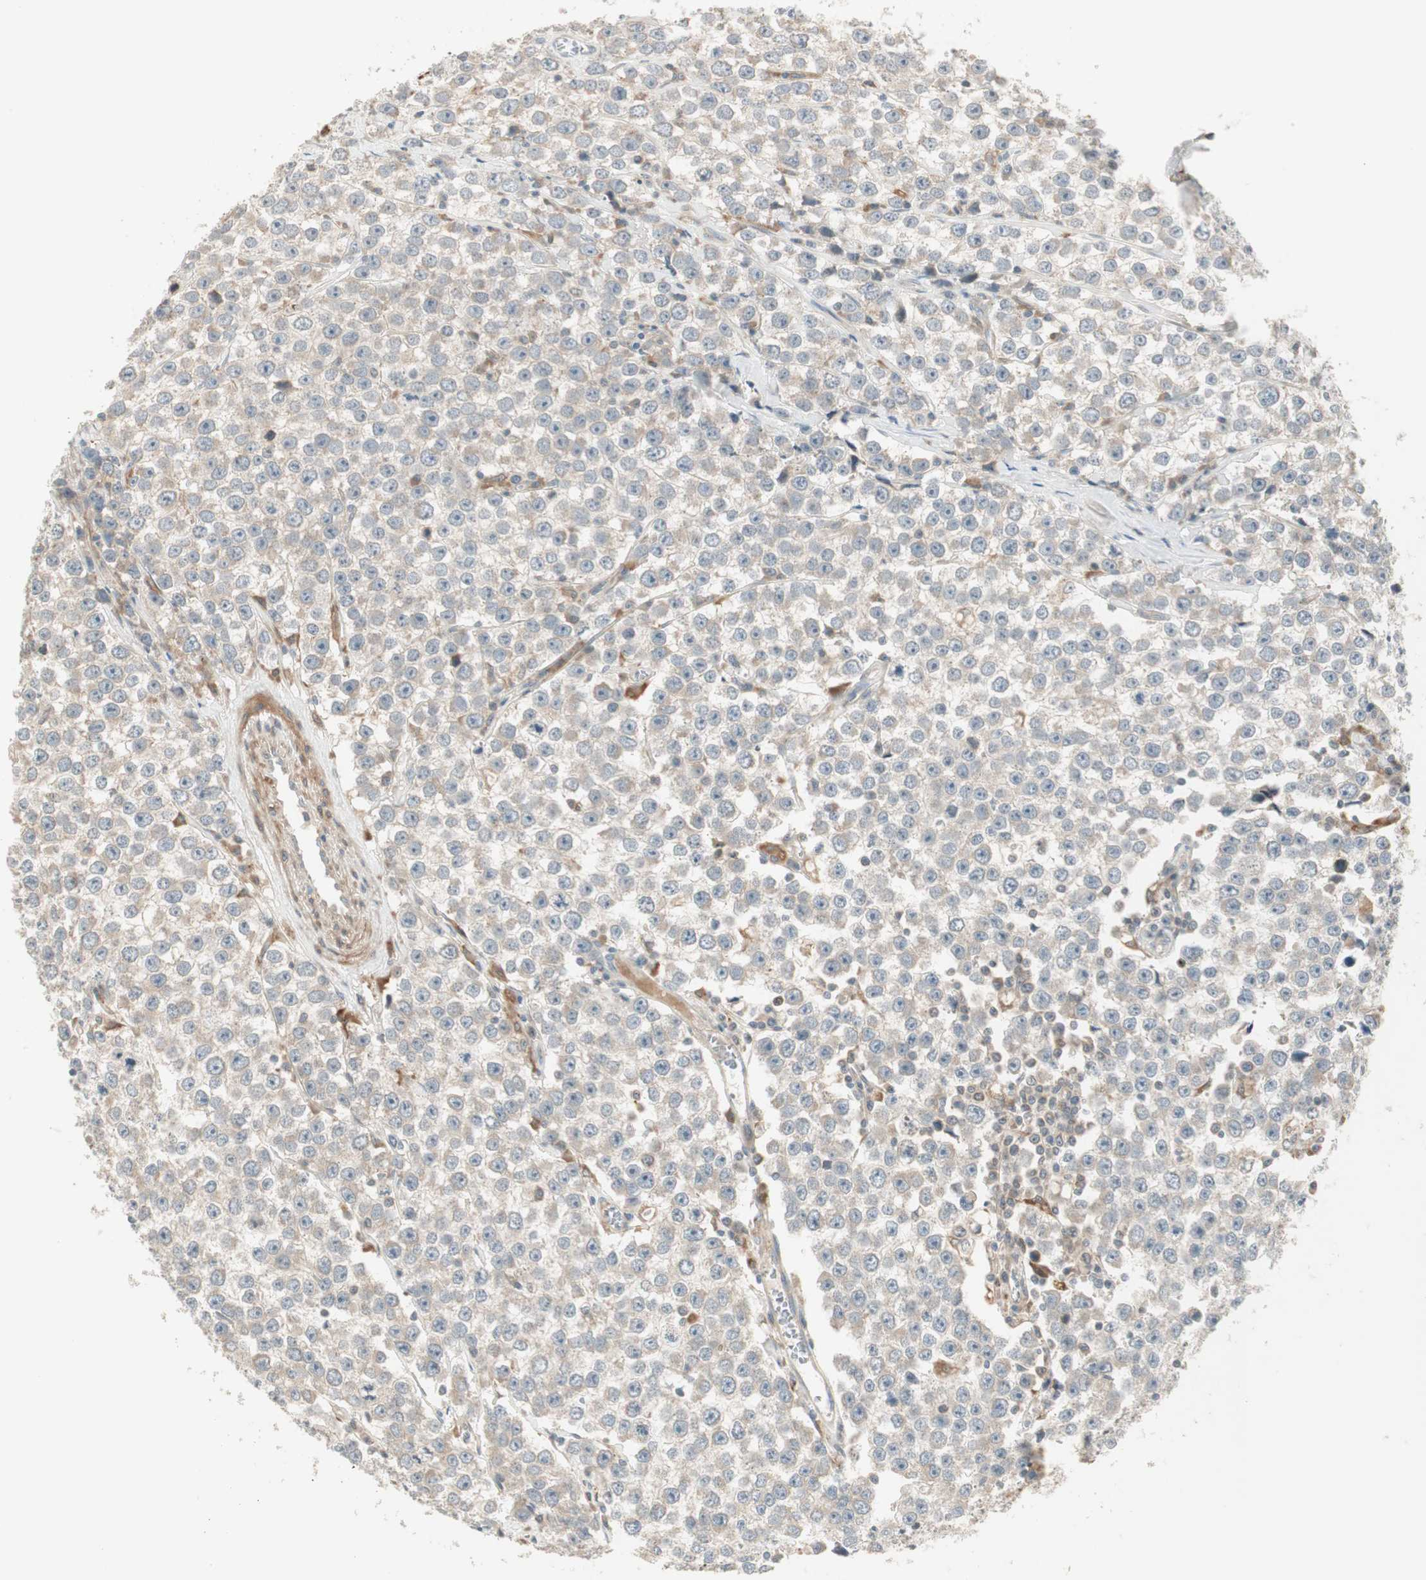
{"staining": {"intensity": "negative", "quantity": "none", "location": "none"}, "tissue": "testis cancer", "cell_type": "Tumor cells", "image_type": "cancer", "snomed": [{"axis": "morphology", "description": "Seminoma, NOS"}, {"axis": "morphology", "description": "Carcinoma, Embryonal, NOS"}, {"axis": "topography", "description": "Testis"}], "caption": "Tumor cells show no significant protein expression in embryonal carcinoma (testis). Brightfield microscopy of immunohistochemistry stained with DAB (3,3'-diaminobenzidine) (brown) and hematoxylin (blue), captured at high magnification.", "gene": "SFRP1", "patient": {"sex": "male", "age": 52}}